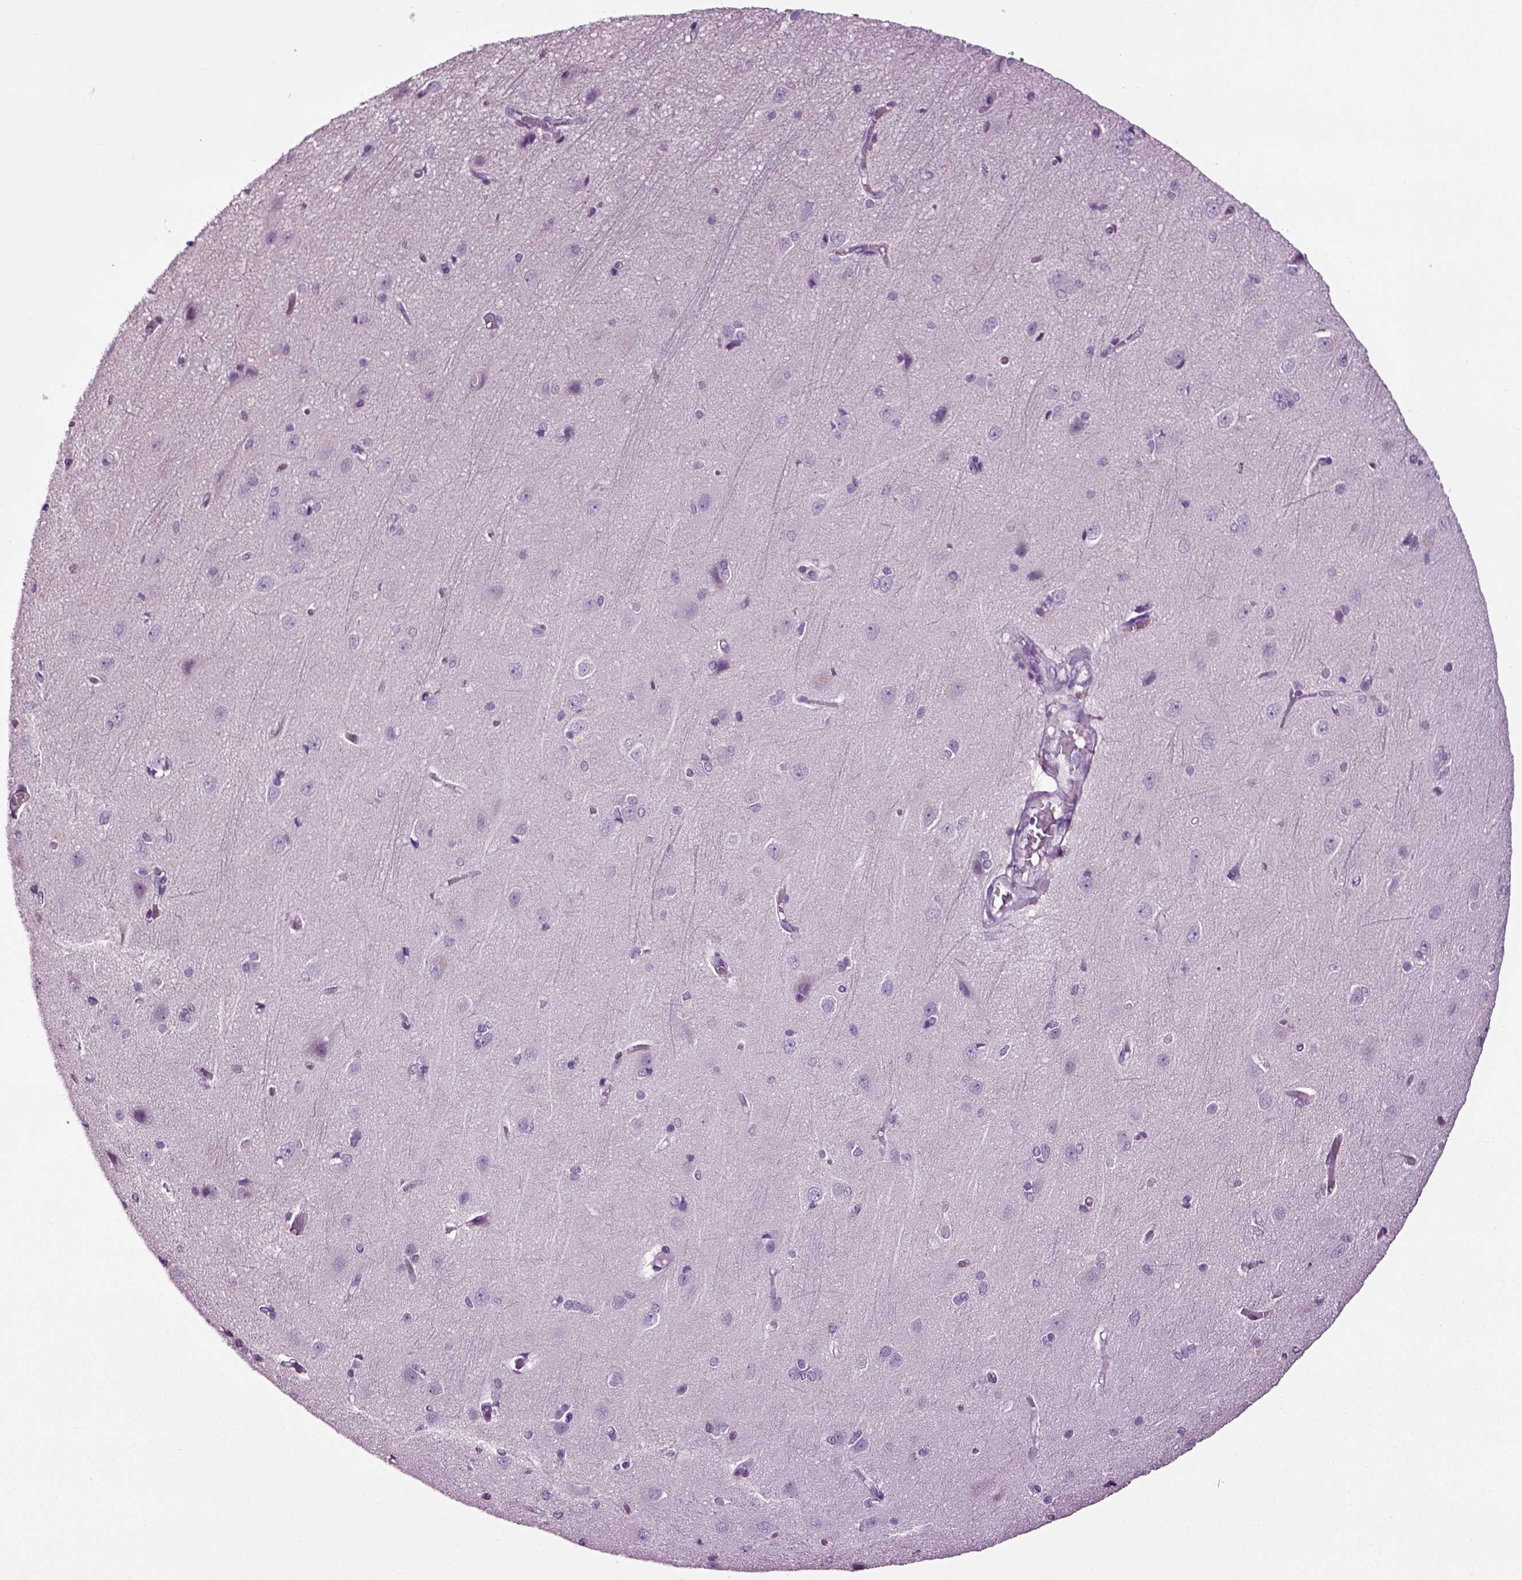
{"staining": {"intensity": "negative", "quantity": "none", "location": "none"}, "tissue": "cerebral cortex", "cell_type": "Endothelial cells", "image_type": "normal", "snomed": [{"axis": "morphology", "description": "Normal tissue, NOS"}, {"axis": "topography", "description": "Cerebral cortex"}], "caption": "A micrograph of human cerebral cortex is negative for staining in endothelial cells.", "gene": "DNAH10", "patient": {"sex": "male", "age": 37}}